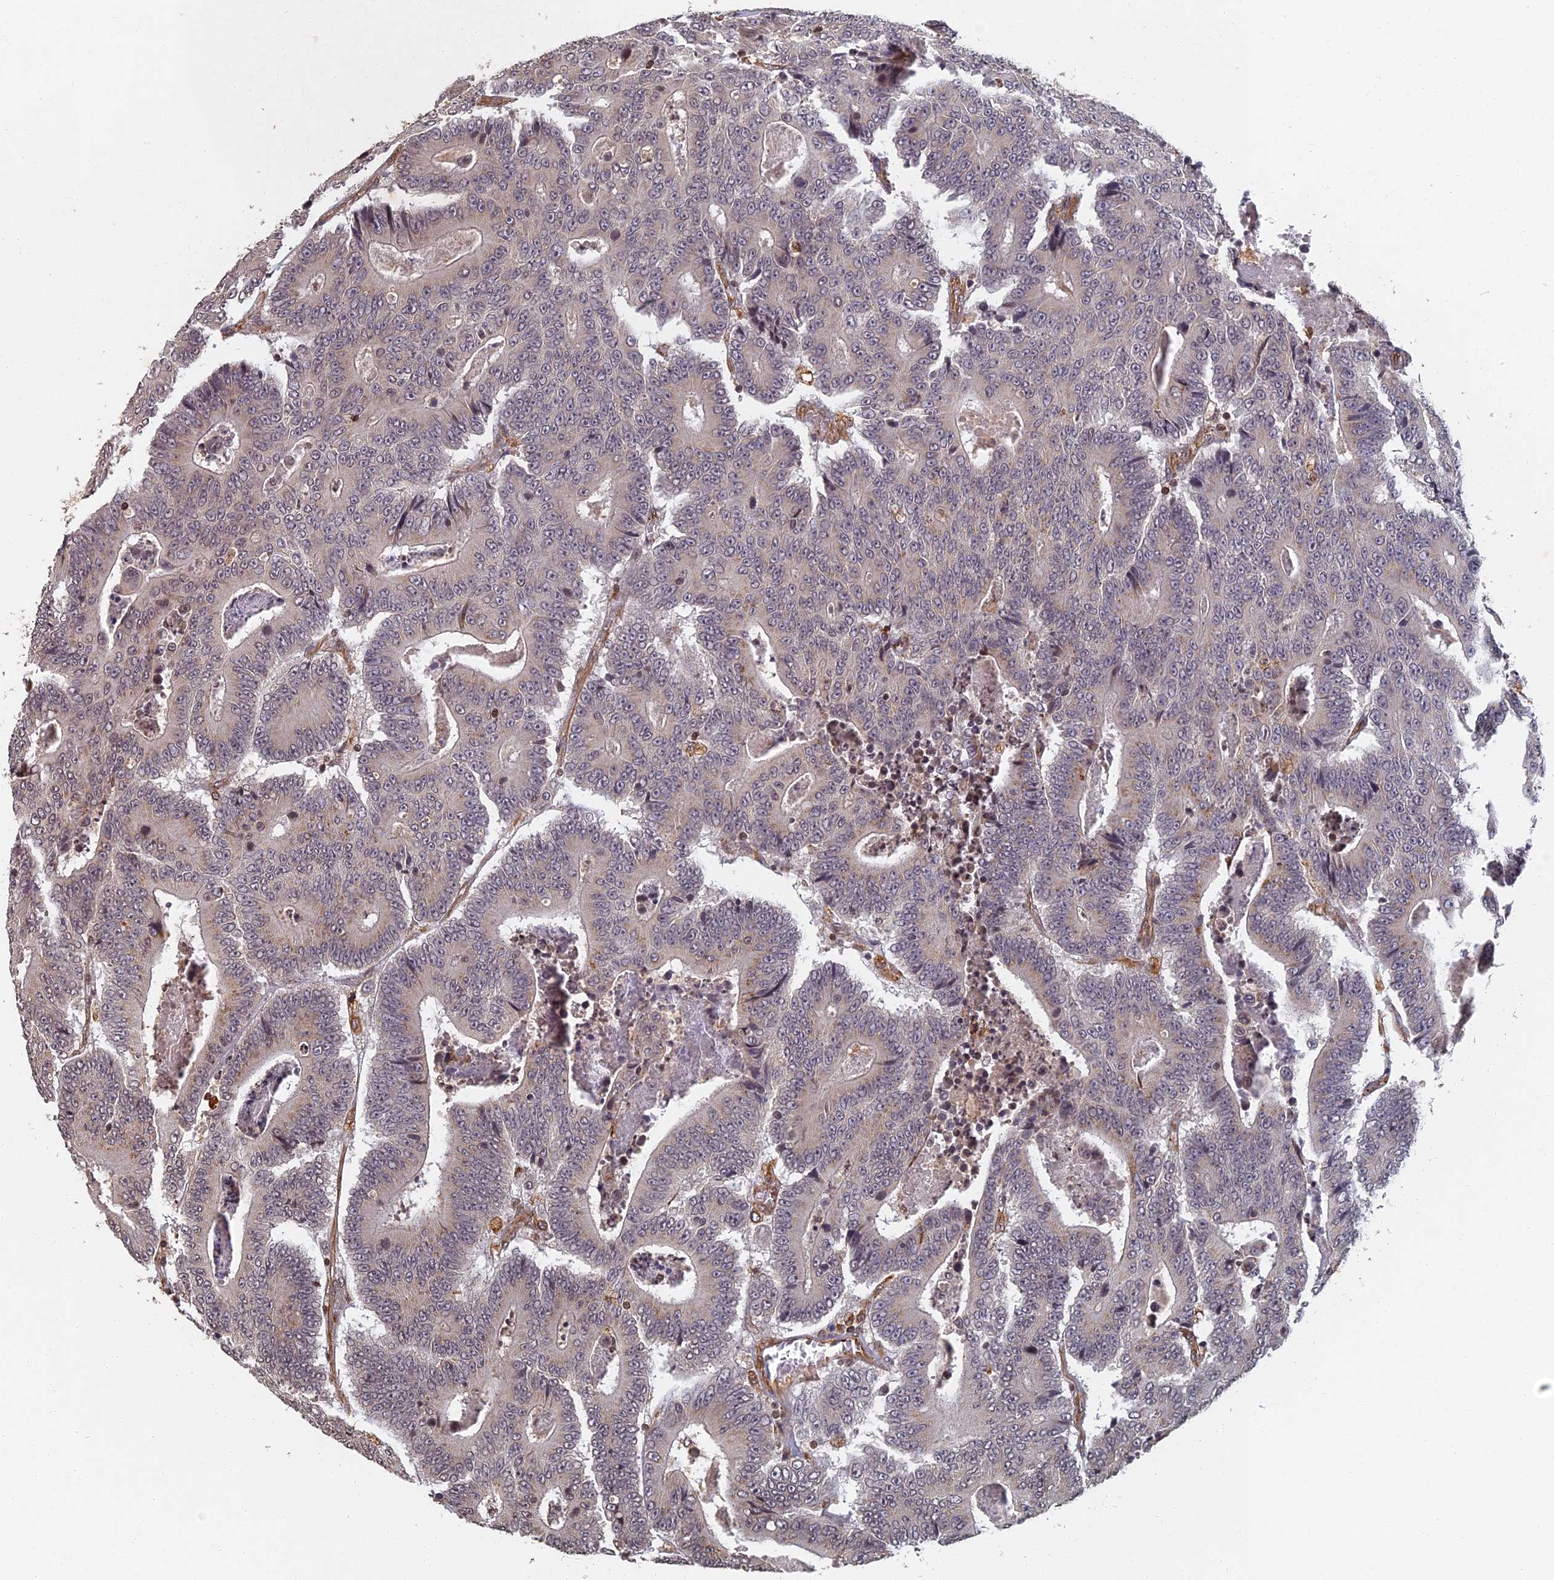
{"staining": {"intensity": "weak", "quantity": "<25%", "location": "cytoplasmic/membranous"}, "tissue": "colorectal cancer", "cell_type": "Tumor cells", "image_type": "cancer", "snomed": [{"axis": "morphology", "description": "Adenocarcinoma, NOS"}, {"axis": "topography", "description": "Colon"}], "caption": "The photomicrograph shows no staining of tumor cells in colorectal adenocarcinoma.", "gene": "ABCB10", "patient": {"sex": "male", "age": 83}}